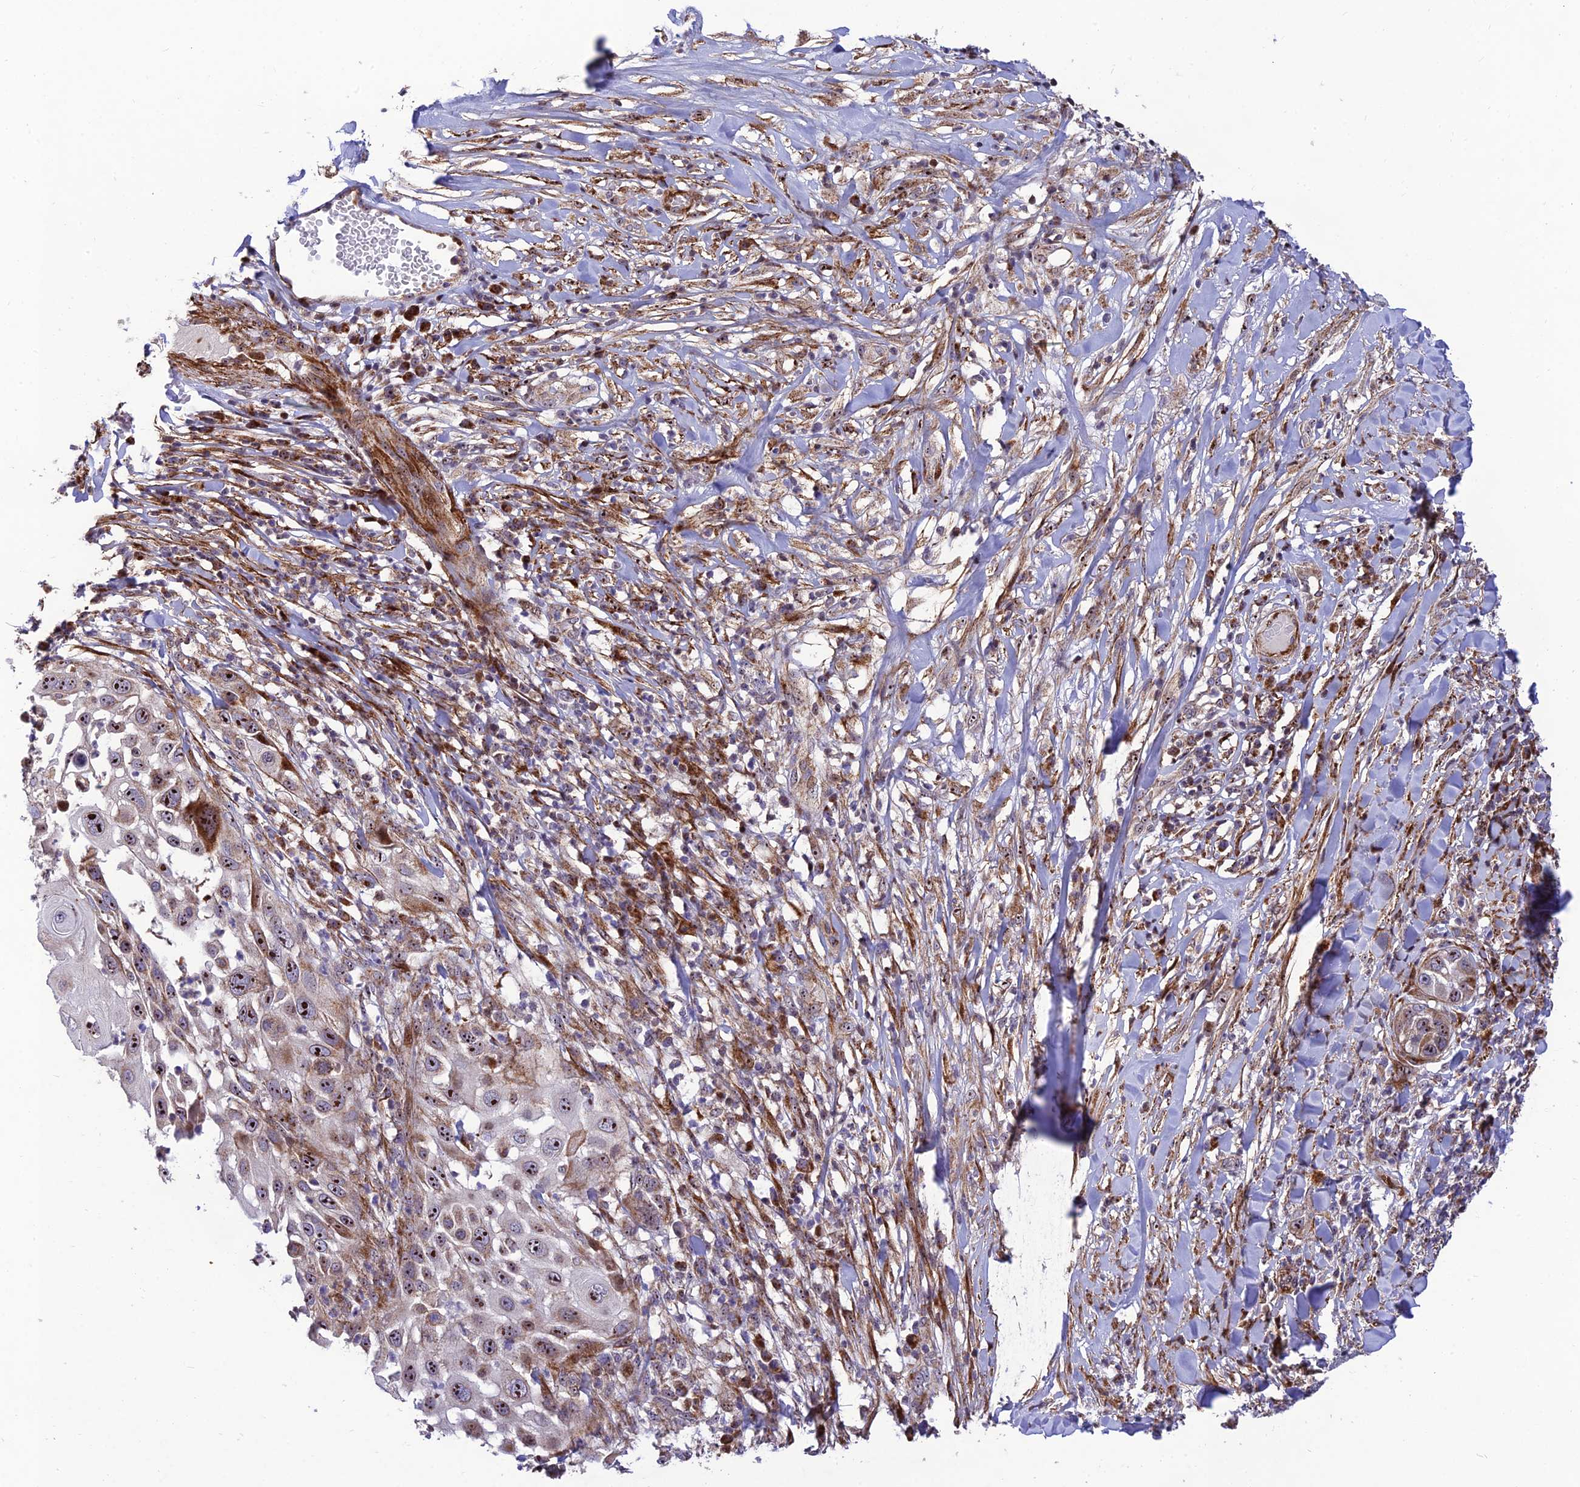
{"staining": {"intensity": "strong", "quantity": ">75%", "location": "nuclear"}, "tissue": "skin cancer", "cell_type": "Tumor cells", "image_type": "cancer", "snomed": [{"axis": "morphology", "description": "Squamous cell carcinoma, NOS"}, {"axis": "topography", "description": "Skin"}], "caption": "Immunohistochemistry staining of skin squamous cell carcinoma, which exhibits high levels of strong nuclear staining in approximately >75% of tumor cells indicating strong nuclear protein staining. The staining was performed using DAB (3,3'-diaminobenzidine) (brown) for protein detection and nuclei were counterstained in hematoxylin (blue).", "gene": "KBTBD7", "patient": {"sex": "female", "age": 44}}